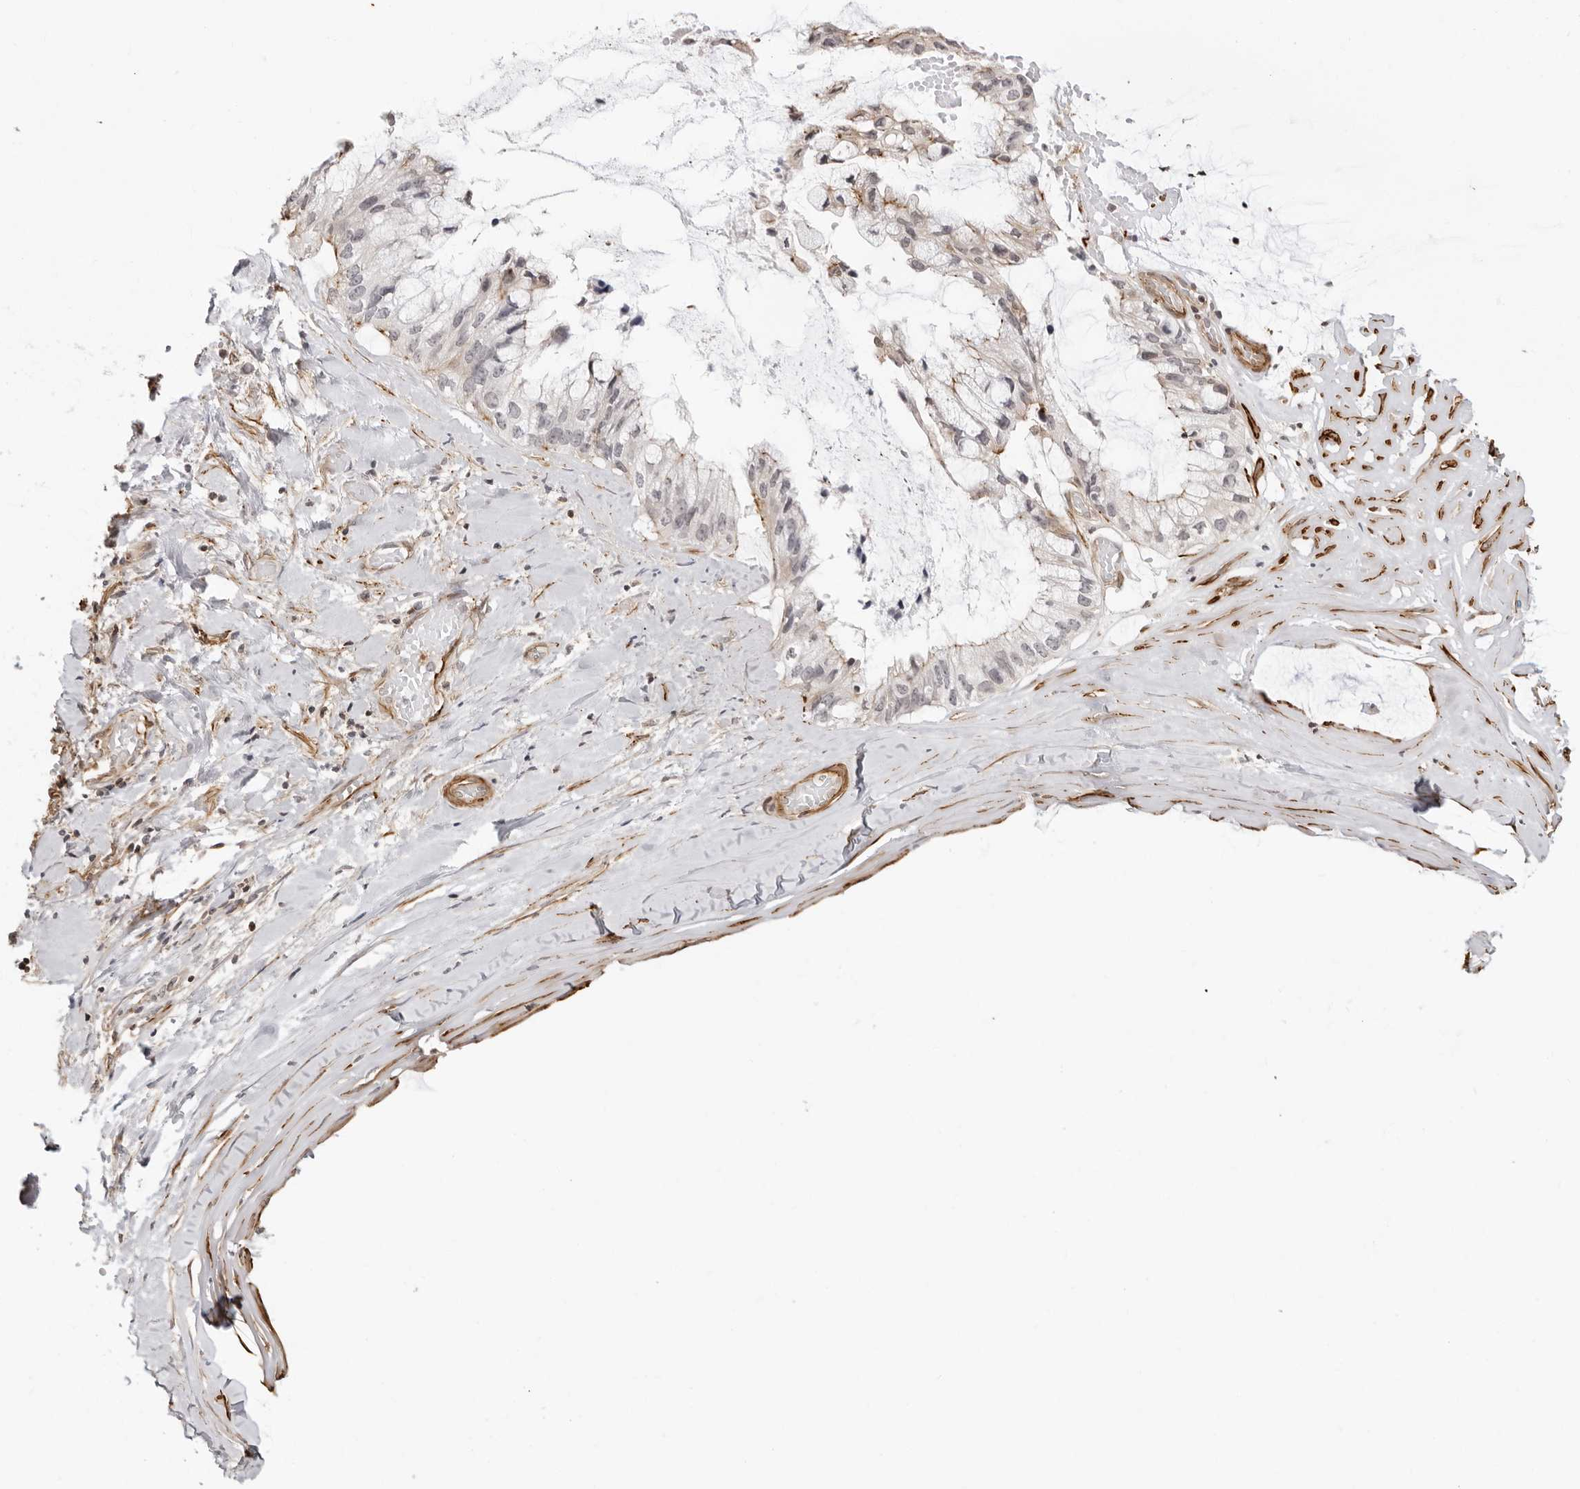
{"staining": {"intensity": "weak", "quantity": "<25%", "location": "cytoplasmic/membranous"}, "tissue": "ovarian cancer", "cell_type": "Tumor cells", "image_type": "cancer", "snomed": [{"axis": "morphology", "description": "Cystadenocarcinoma, mucinous, NOS"}, {"axis": "topography", "description": "Ovary"}], "caption": "Tumor cells are negative for protein expression in human ovarian cancer.", "gene": "UNK", "patient": {"sex": "female", "age": 39}}